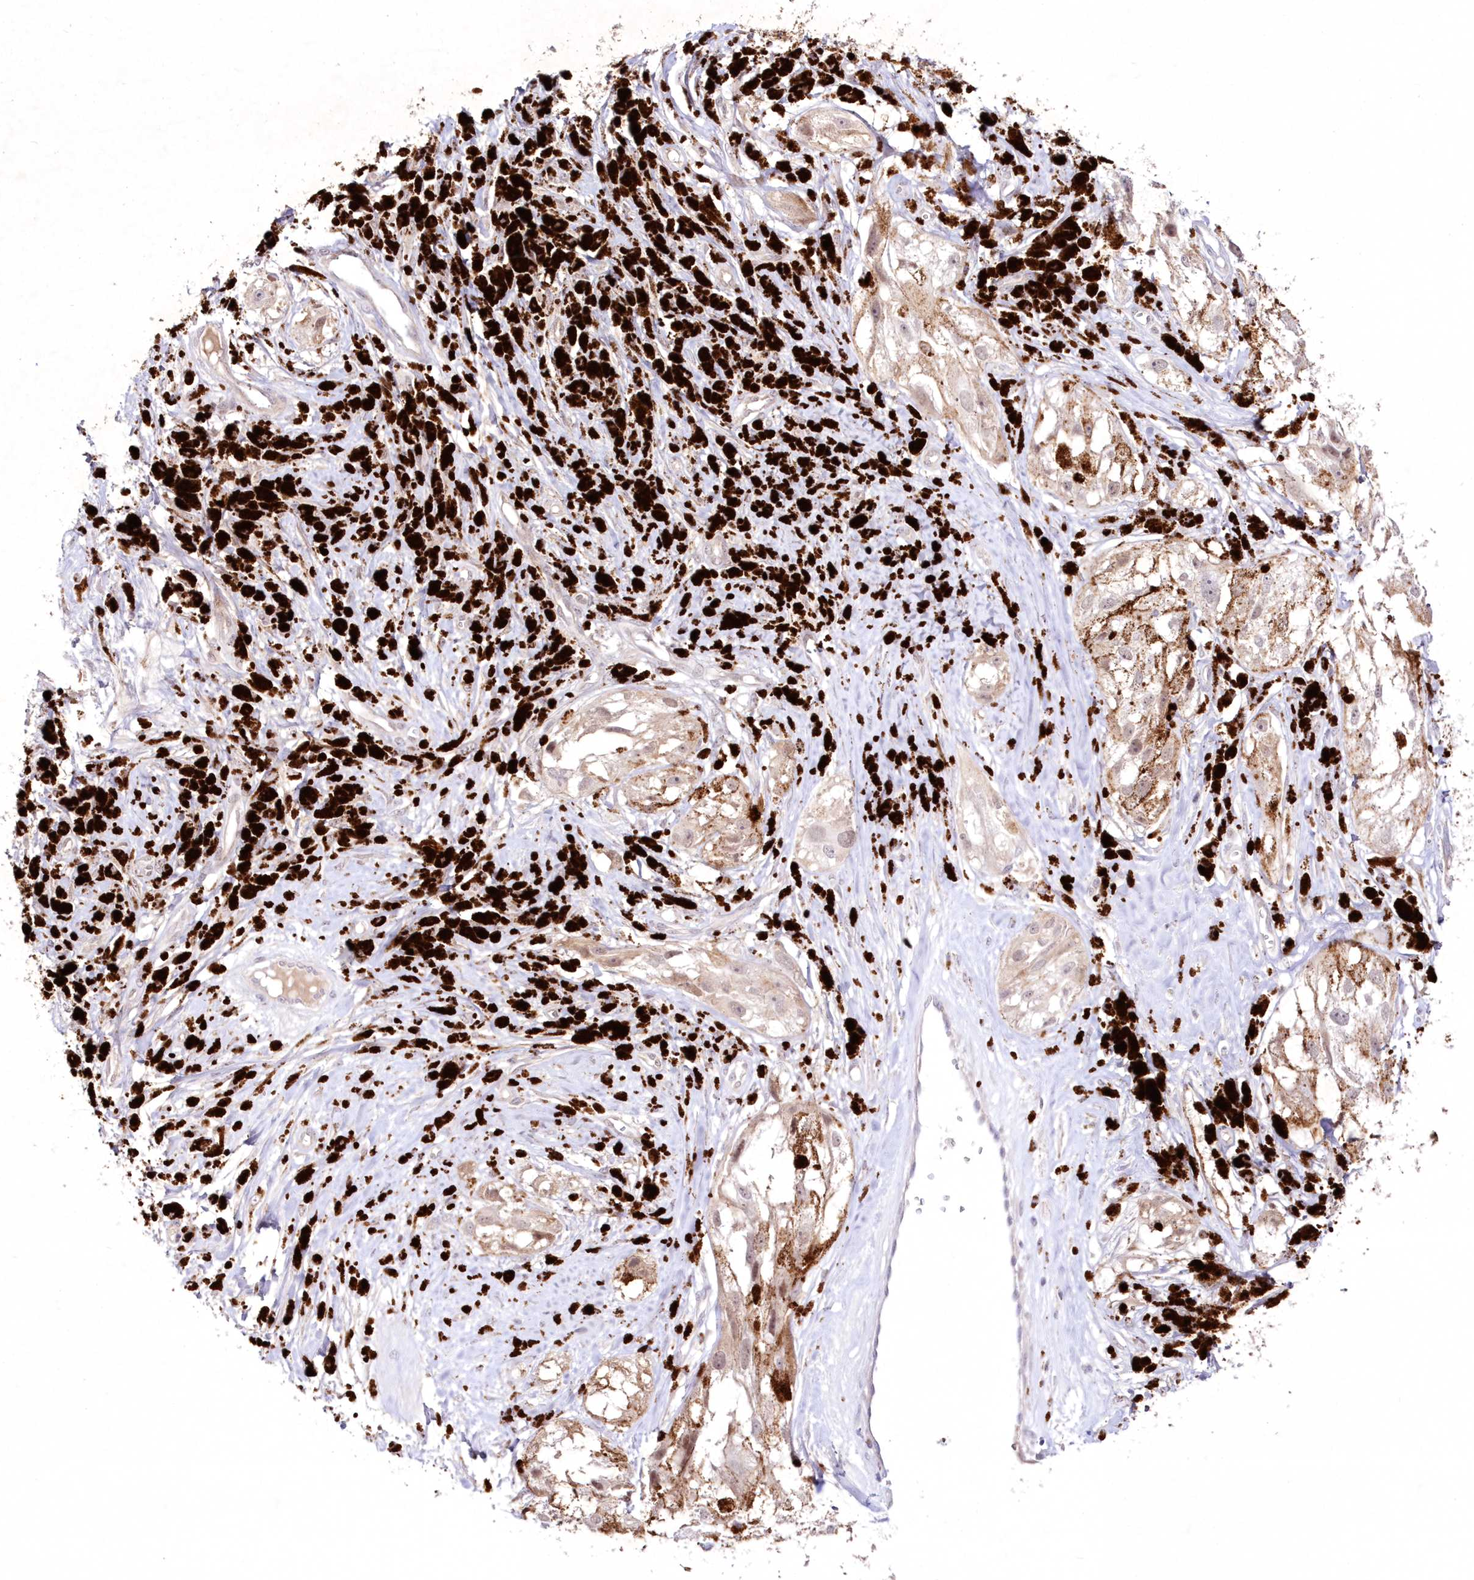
{"staining": {"intensity": "weak", "quantity": "25%-75%", "location": "cytoplasmic/membranous"}, "tissue": "melanoma", "cell_type": "Tumor cells", "image_type": "cancer", "snomed": [{"axis": "morphology", "description": "Malignant melanoma, NOS"}, {"axis": "topography", "description": "Skin"}], "caption": "Tumor cells demonstrate low levels of weak cytoplasmic/membranous expression in about 25%-75% of cells in malignant melanoma. Using DAB (3,3'-diaminobenzidine) (brown) and hematoxylin (blue) stains, captured at high magnification using brightfield microscopy.", "gene": "NEU4", "patient": {"sex": "male", "age": 88}}